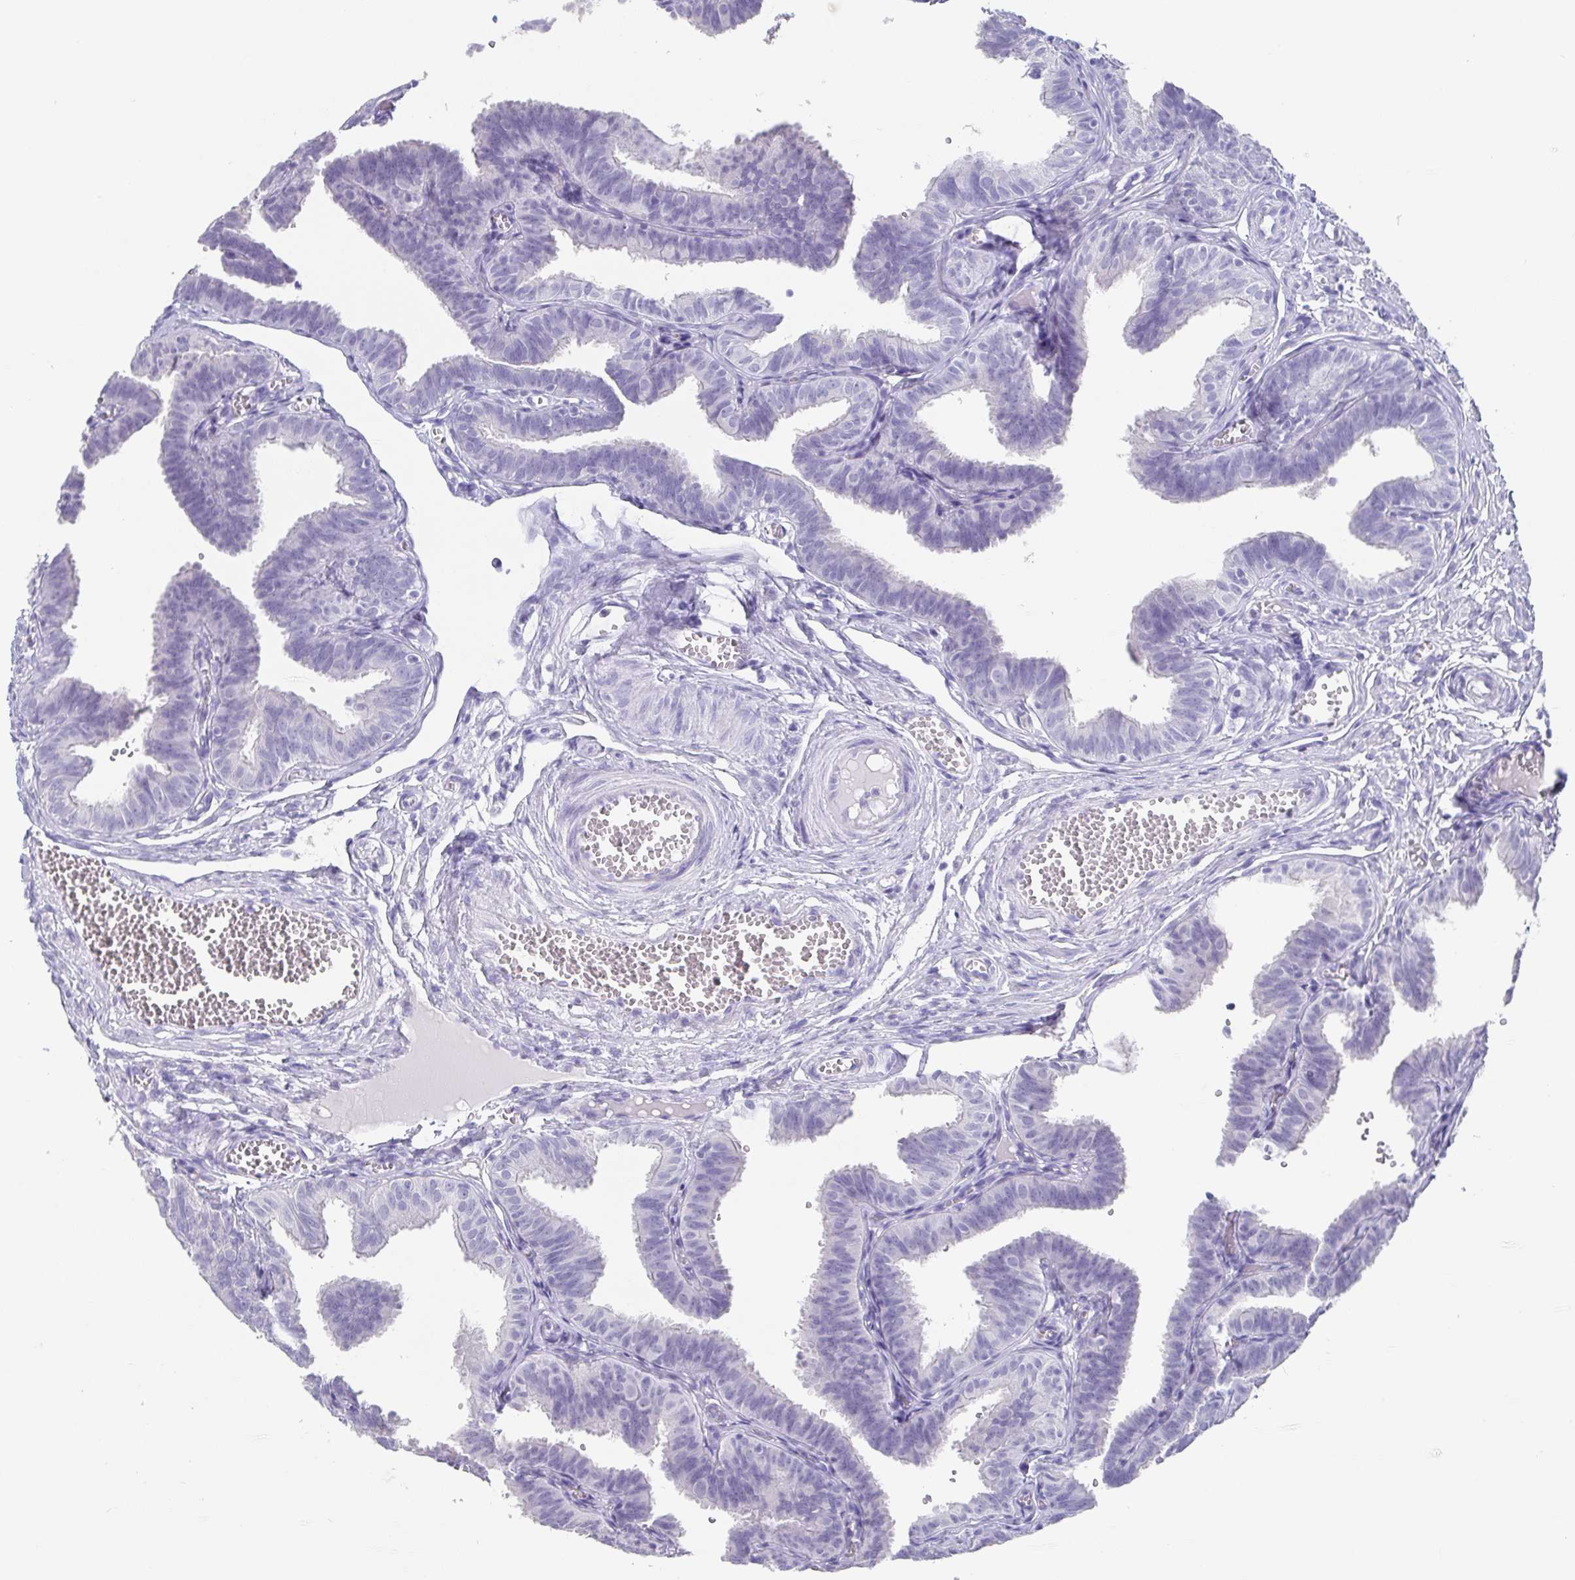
{"staining": {"intensity": "negative", "quantity": "none", "location": "none"}, "tissue": "fallopian tube", "cell_type": "Glandular cells", "image_type": "normal", "snomed": [{"axis": "morphology", "description": "Normal tissue, NOS"}, {"axis": "topography", "description": "Fallopian tube"}], "caption": "The histopathology image displays no significant positivity in glandular cells of fallopian tube. (Immunohistochemistry, brightfield microscopy, high magnification).", "gene": "SCGN", "patient": {"sex": "female", "age": 25}}